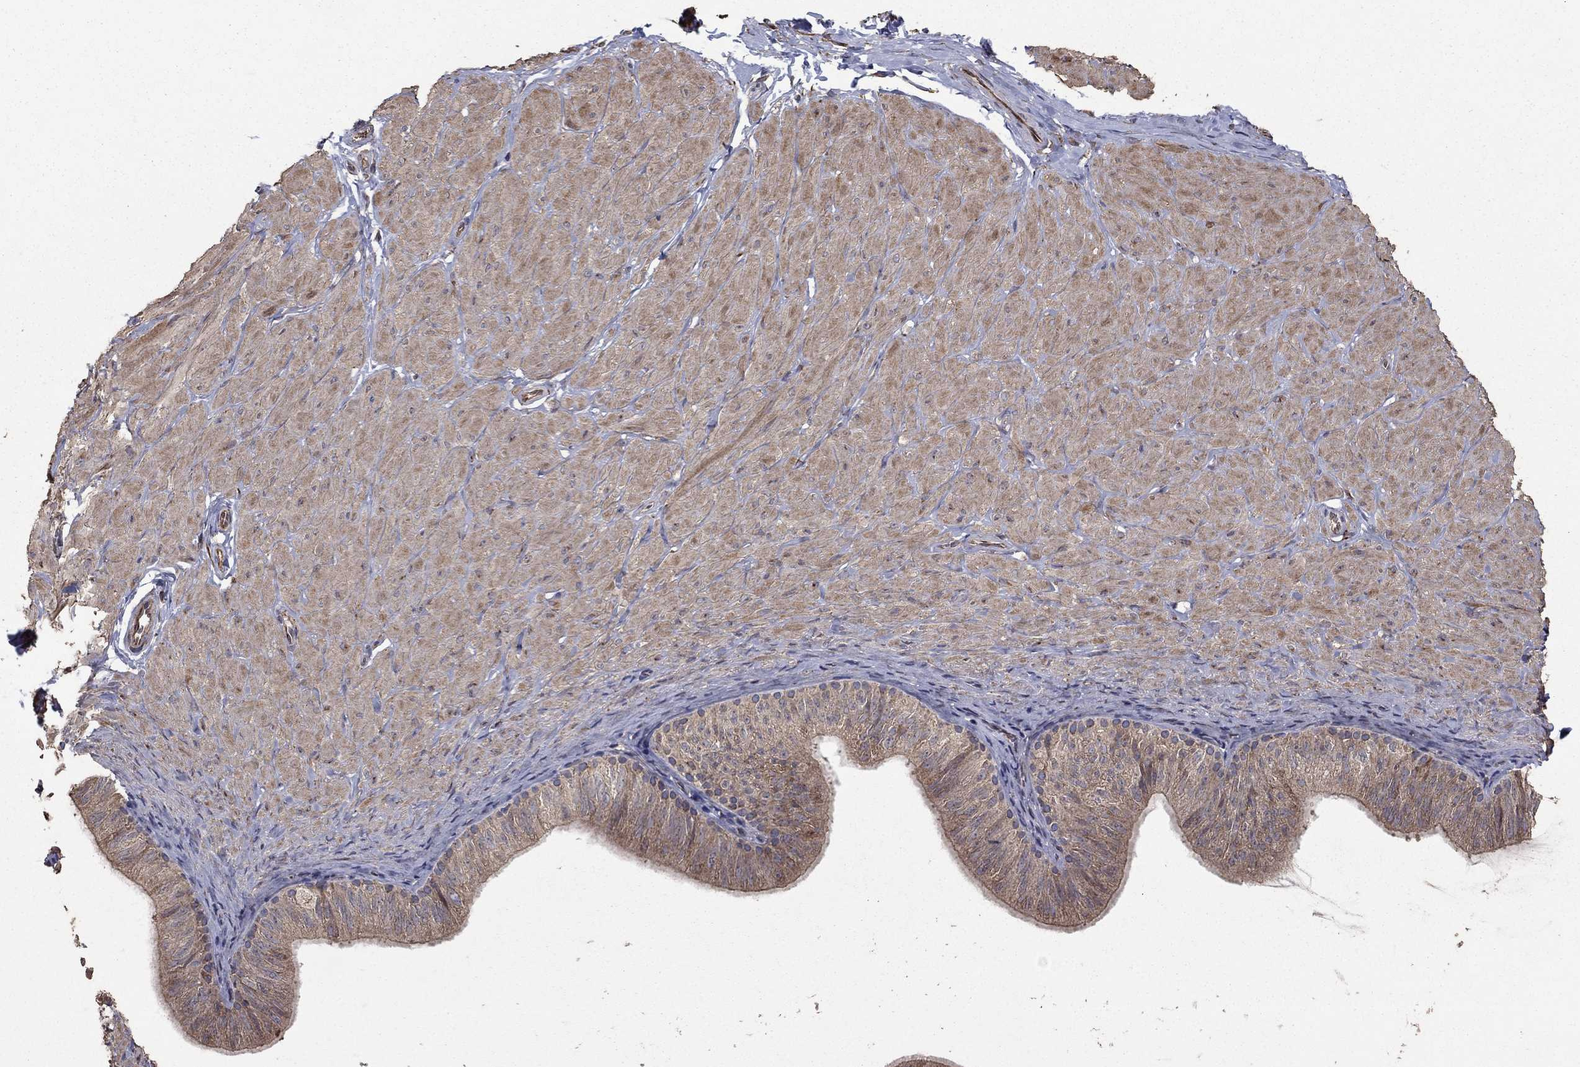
{"staining": {"intensity": "negative", "quantity": "none", "location": "none"}, "tissue": "soft tissue", "cell_type": "Fibroblasts", "image_type": "normal", "snomed": [{"axis": "morphology", "description": "Normal tissue, NOS"}, {"axis": "topography", "description": "Smooth muscle"}, {"axis": "topography", "description": "Peripheral nerve tissue"}], "caption": "This is an immunohistochemistry (IHC) image of benign human soft tissue. There is no expression in fibroblasts.", "gene": "FLT4", "patient": {"sex": "male", "age": 22}}